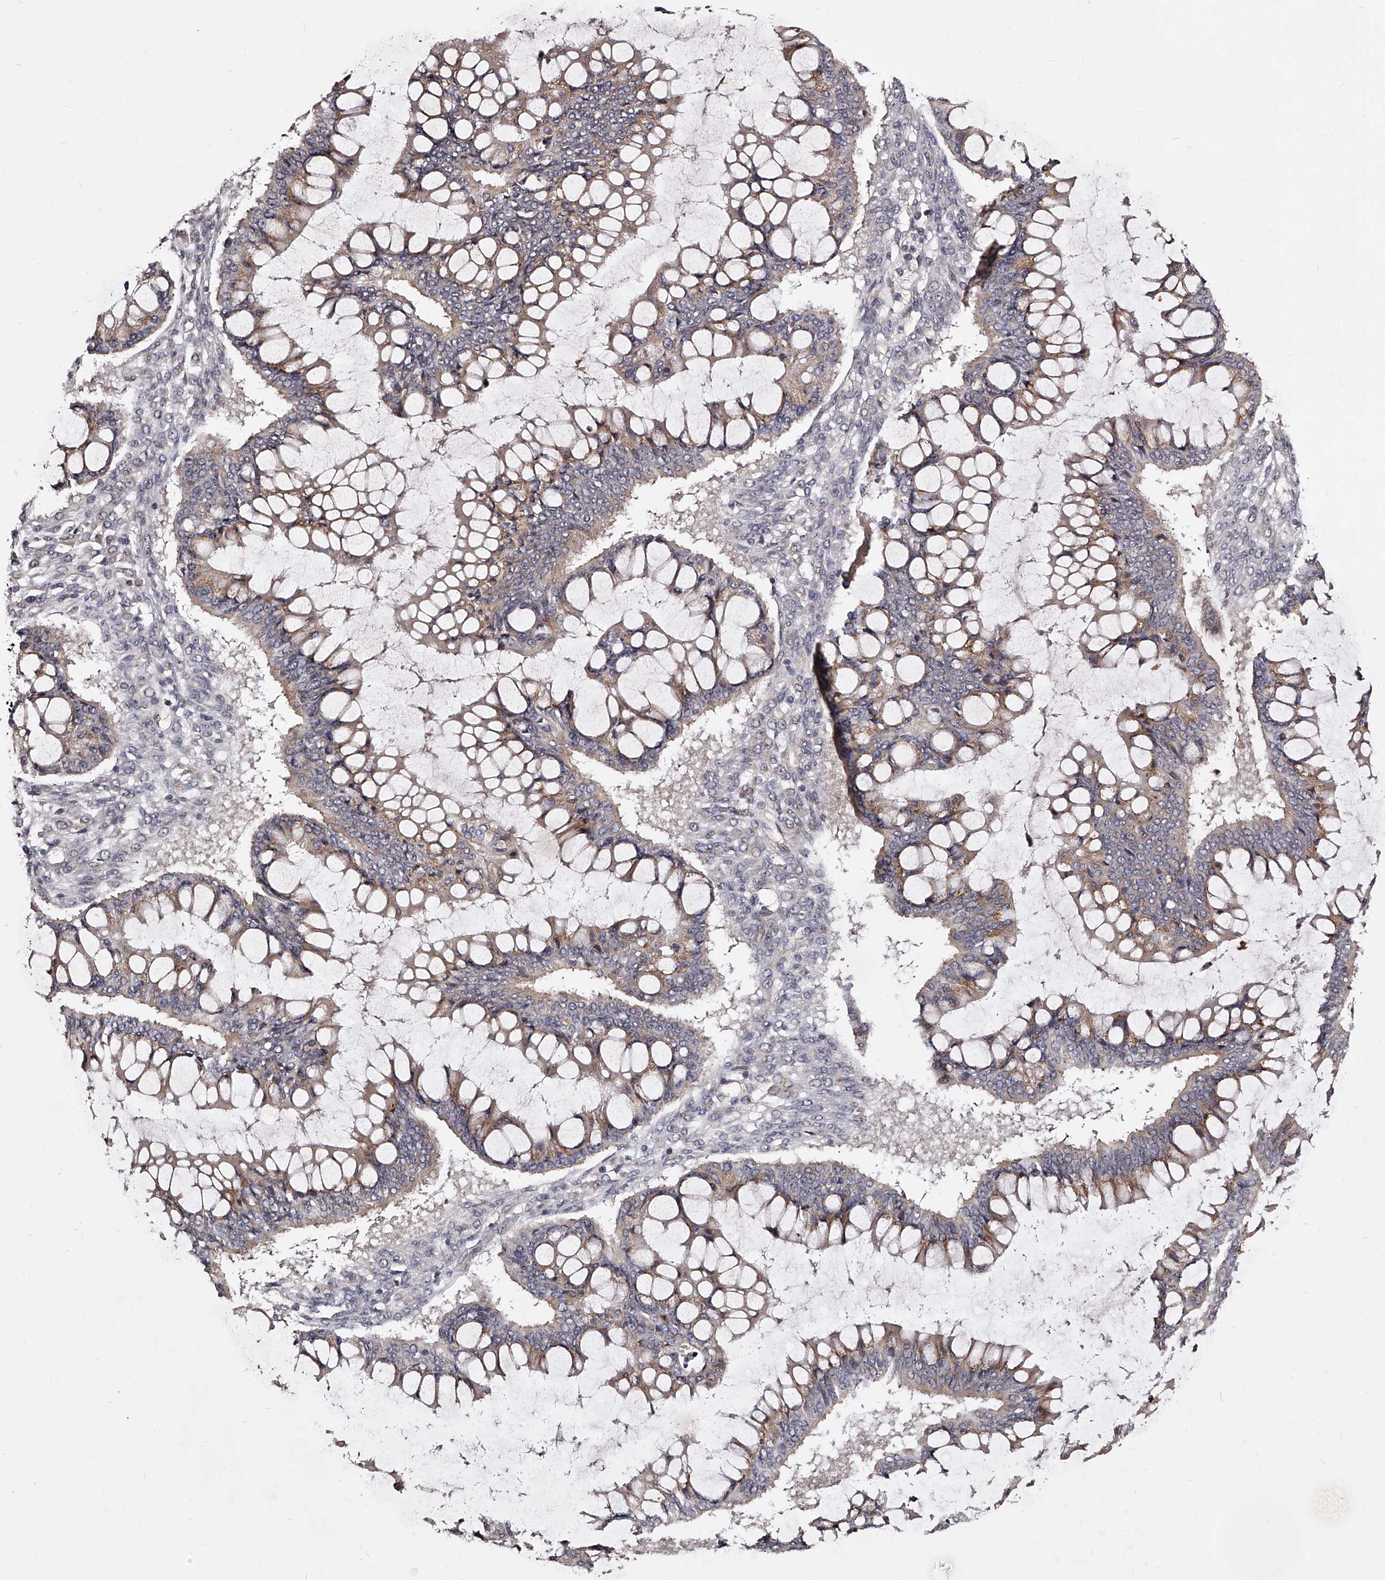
{"staining": {"intensity": "weak", "quantity": "25%-75%", "location": "cytoplasmic/membranous"}, "tissue": "ovarian cancer", "cell_type": "Tumor cells", "image_type": "cancer", "snomed": [{"axis": "morphology", "description": "Cystadenocarcinoma, mucinous, NOS"}, {"axis": "topography", "description": "Ovary"}], "caption": "IHC (DAB (3,3'-diaminobenzidine)) staining of ovarian cancer (mucinous cystadenocarcinoma) demonstrates weak cytoplasmic/membranous protein expression in about 25%-75% of tumor cells.", "gene": "RSC1A1", "patient": {"sex": "female", "age": 73}}